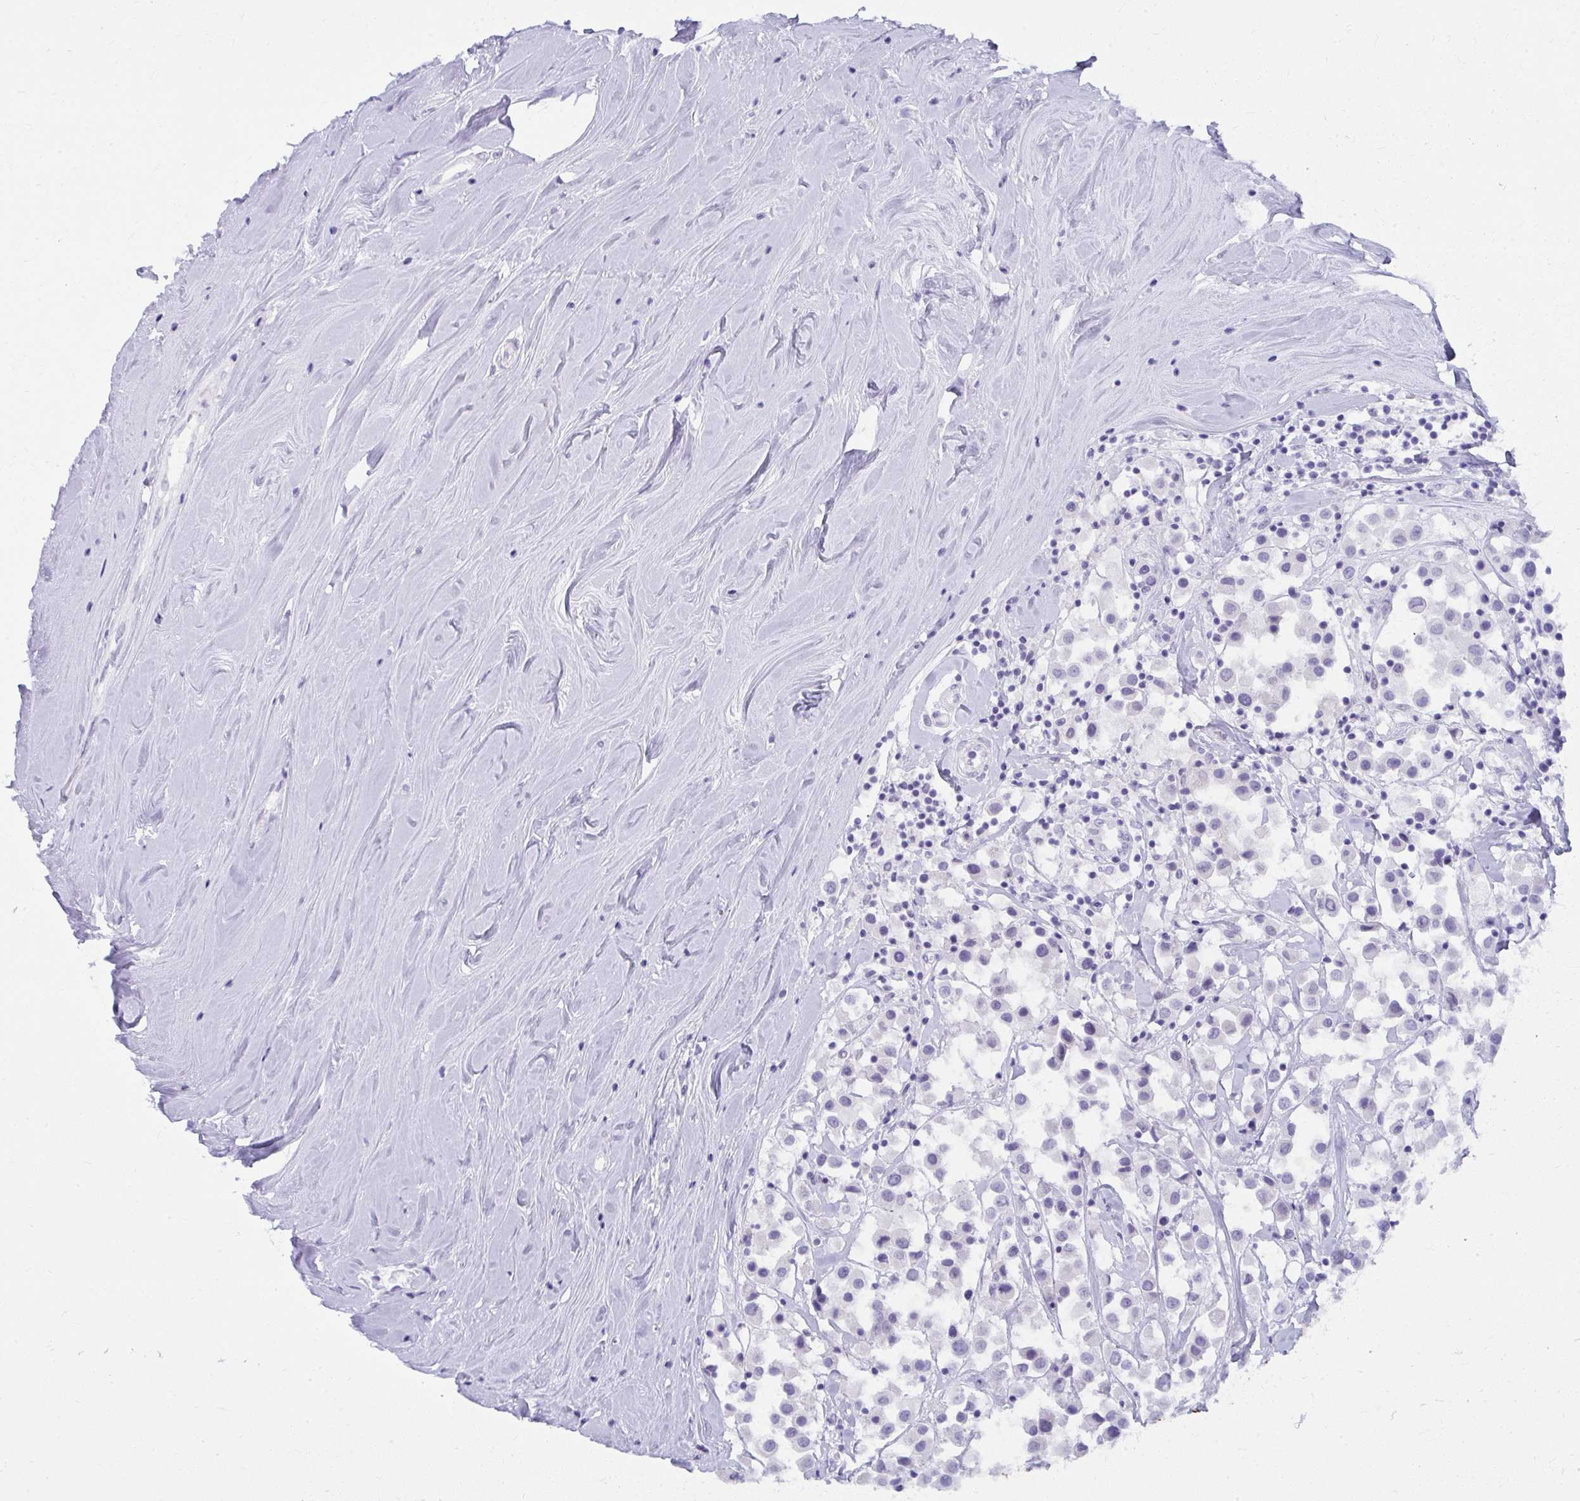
{"staining": {"intensity": "negative", "quantity": "none", "location": "none"}, "tissue": "breast cancer", "cell_type": "Tumor cells", "image_type": "cancer", "snomed": [{"axis": "morphology", "description": "Duct carcinoma"}, {"axis": "topography", "description": "Breast"}], "caption": "Immunohistochemistry (IHC) photomicrograph of human breast cancer (intraductal carcinoma) stained for a protein (brown), which reveals no expression in tumor cells. (DAB immunohistochemistry visualized using brightfield microscopy, high magnification).", "gene": "UGT3A2", "patient": {"sex": "female", "age": 61}}